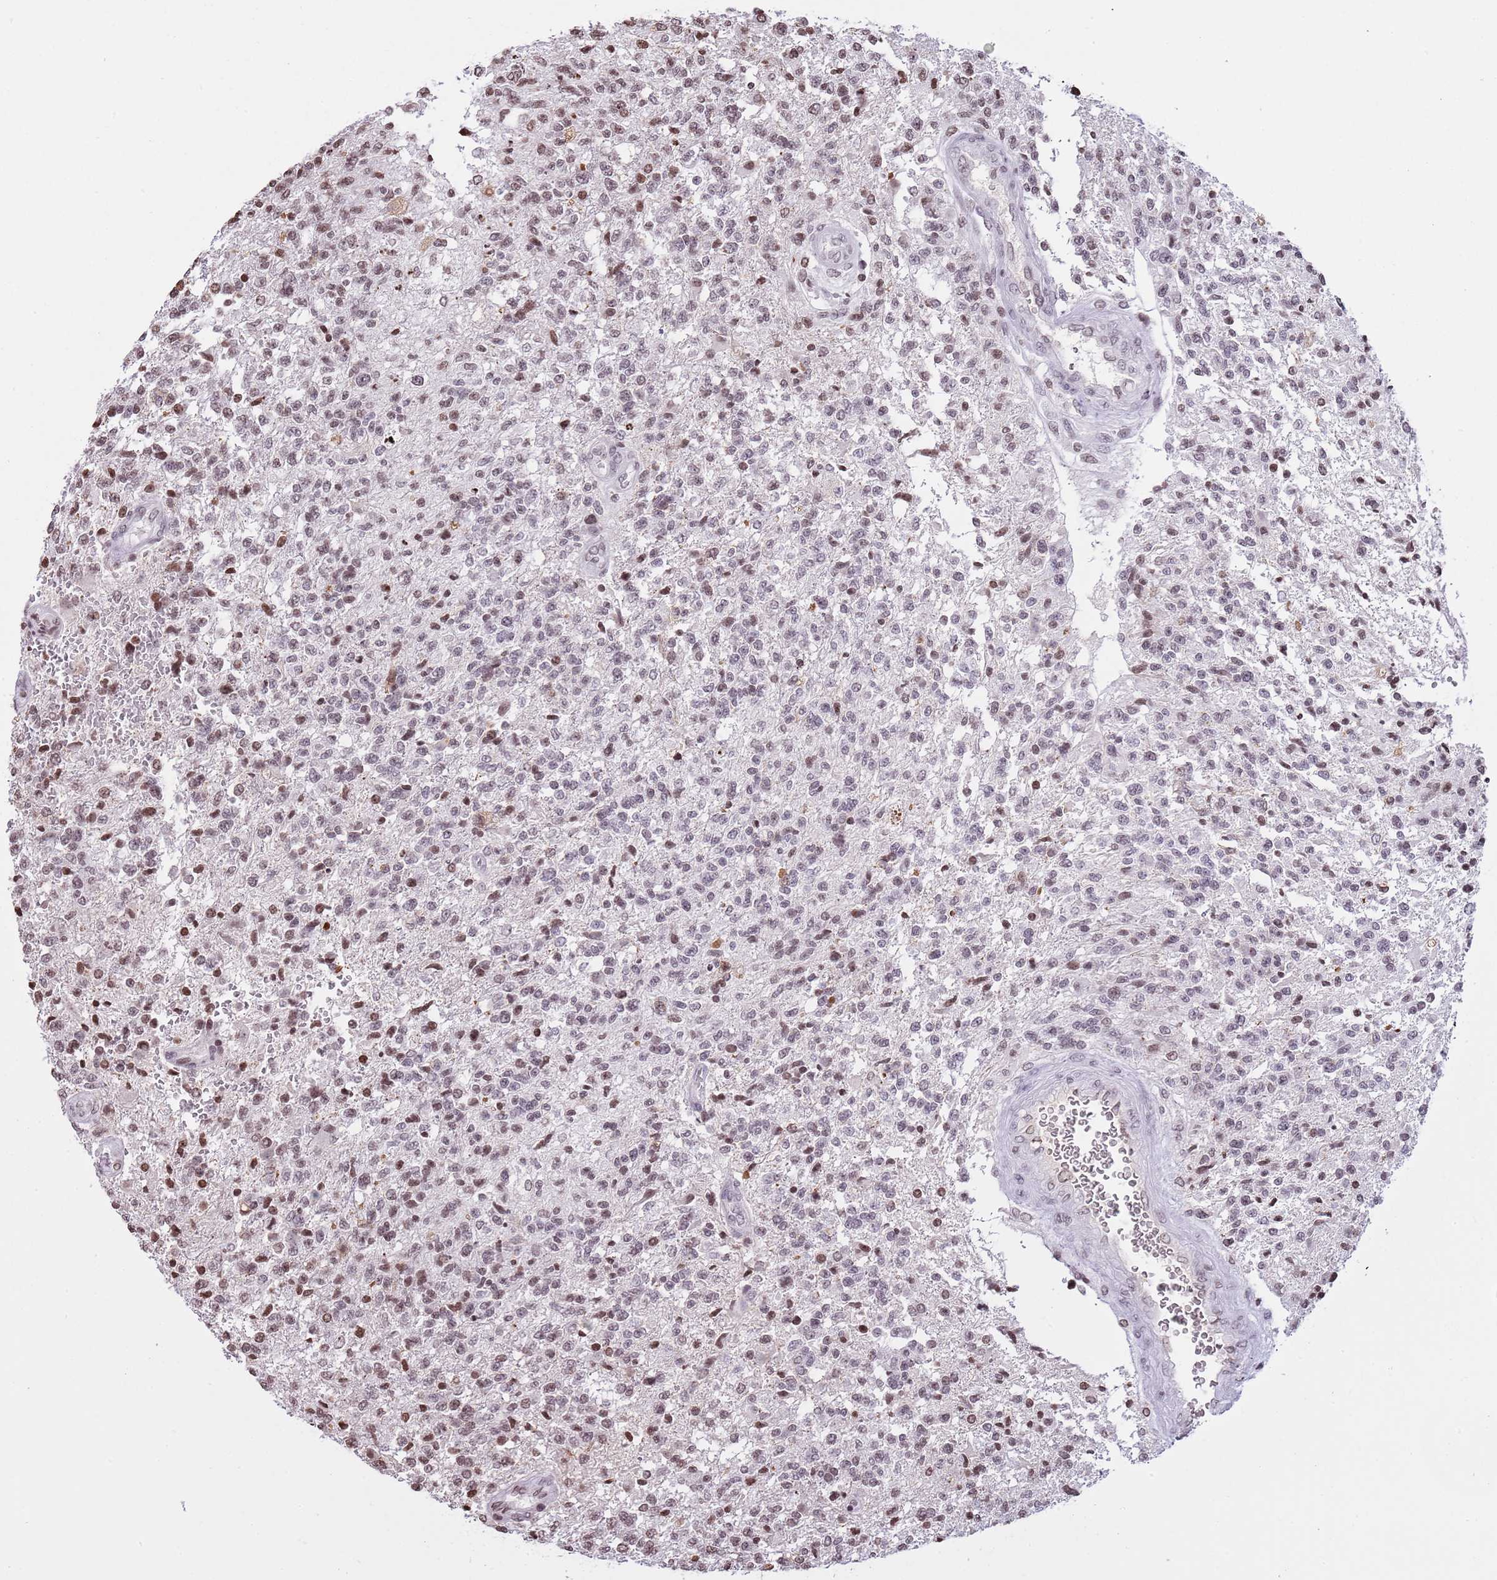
{"staining": {"intensity": "moderate", "quantity": "25%-75%", "location": "nuclear"}, "tissue": "glioma", "cell_type": "Tumor cells", "image_type": "cancer", "snomed": [{"axis": "morphology", "description": "Glioma, malignant, High grade"}, {"axis": "topography", "description": "Brain"}], "caption": "DAB immunohistochemical staining of glioma shows moderate nuclear protein staining in about 25%-75% of tumor cells.", "gene": "KPNA3", "patient": {"sex": "male", "age": 56}}